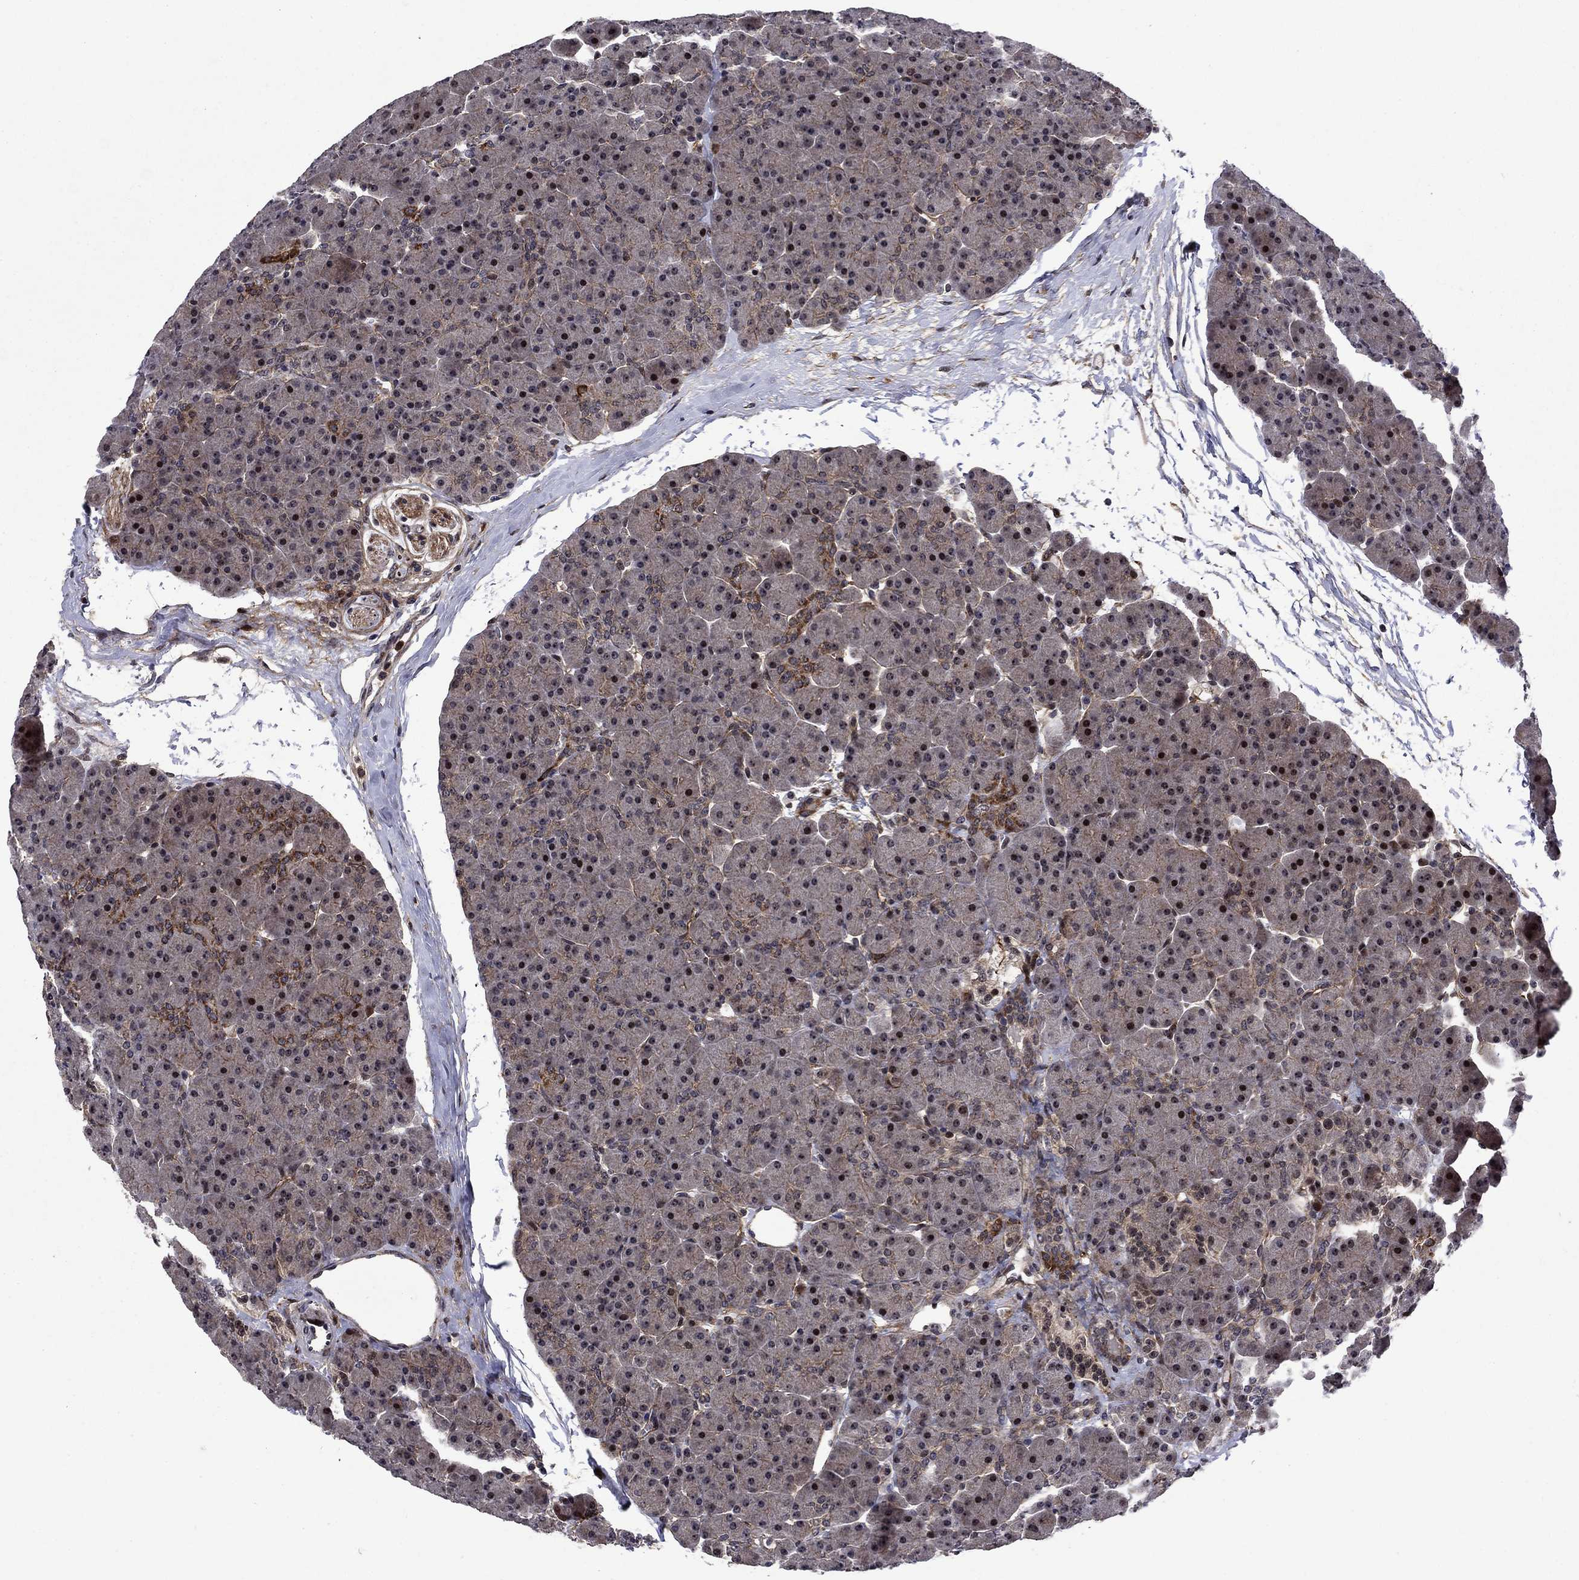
{"staining": {"intensity": "strong", "quantity": "<25%", "location": "cytoplasmic/membranous,nuclear"}, "tissue": "pancreas", "cell_type": "Exocrine glandular cells", "image_type": "normal", "snomed": [{"axis": "morphology", "description": "Normal tissue, NOS"}, {"axis": "topography", "description": "Pancreas"}], "caption": "Immunohistochemistry (IHC) image of normal pancreas: pancreas stained using immunohistochemistry (IHC) shows medium levels of strong protein expression localized specifically in the cytoplasmic/membranous,nuclear of exocrine glandular cells, appearing as a cytoplasmic/membranous,nuclear brown color.", "gene": "AGTPBP1", "patient": {"sex": "female", "age": 44}}